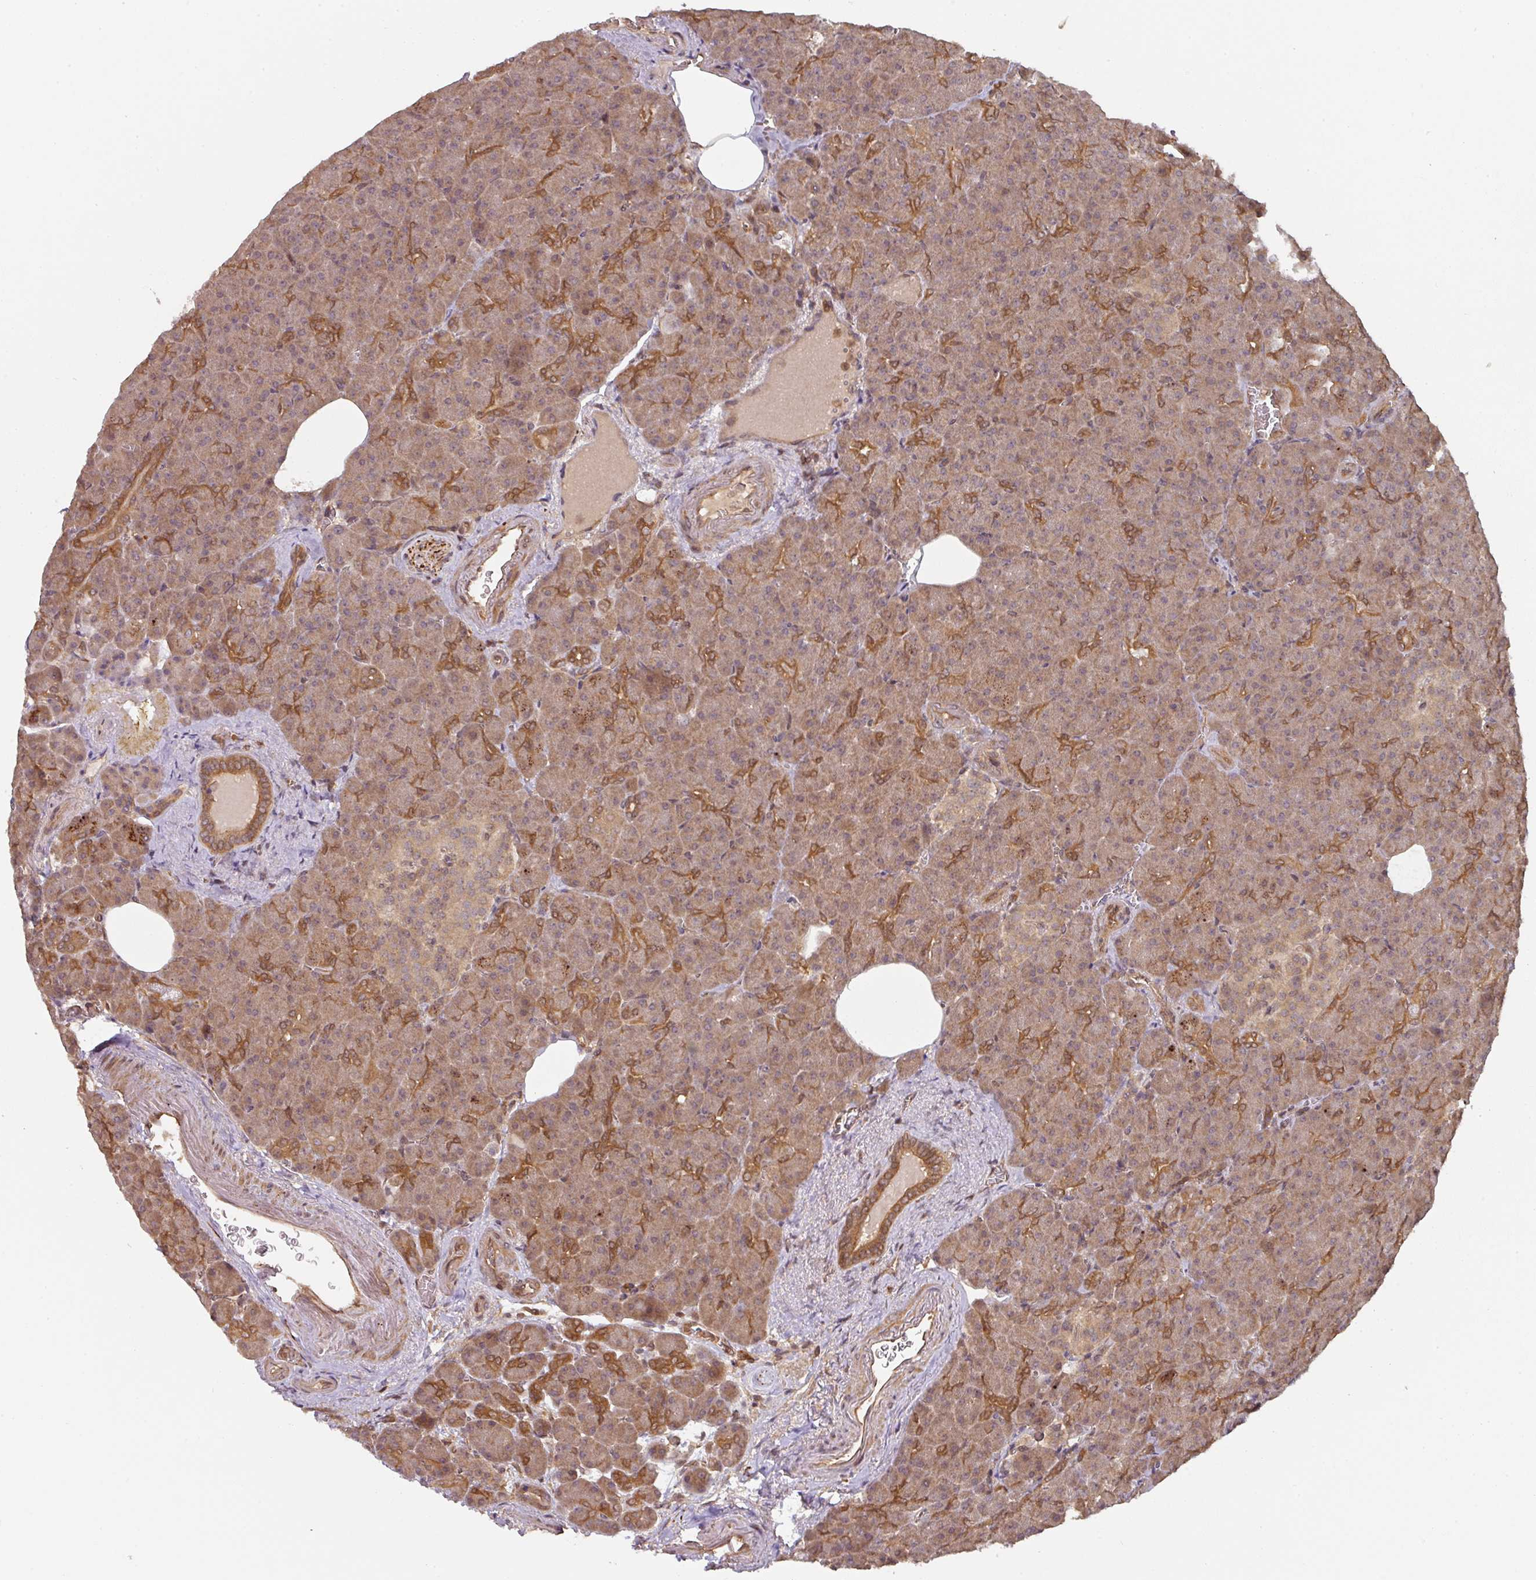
{"staining": {"intensity": "moderate", "quantity": ">75%", "location": "cytoplasmic/membranous"}, "tissue": "pancreas", "cell_type": "Exocrine glandular cells", "image_type": "normal", "snomed": [{"axis": "morphology", "description": "Normal tissue, NOS"}, {"axis": "topography", "description": "Pancreas"}], "caption": "Protein staining of benign pancreas demonstrates moderate cytoplasmic/membranous expression in about >75% of exocrine glandular cells. (Stains: DAB in brown, nuclei in blue, Microscopy: brightfield microscopy at high magnification).", "gene": "EIF4EBP2", "patient": {"sex": "female", "age": 74}}